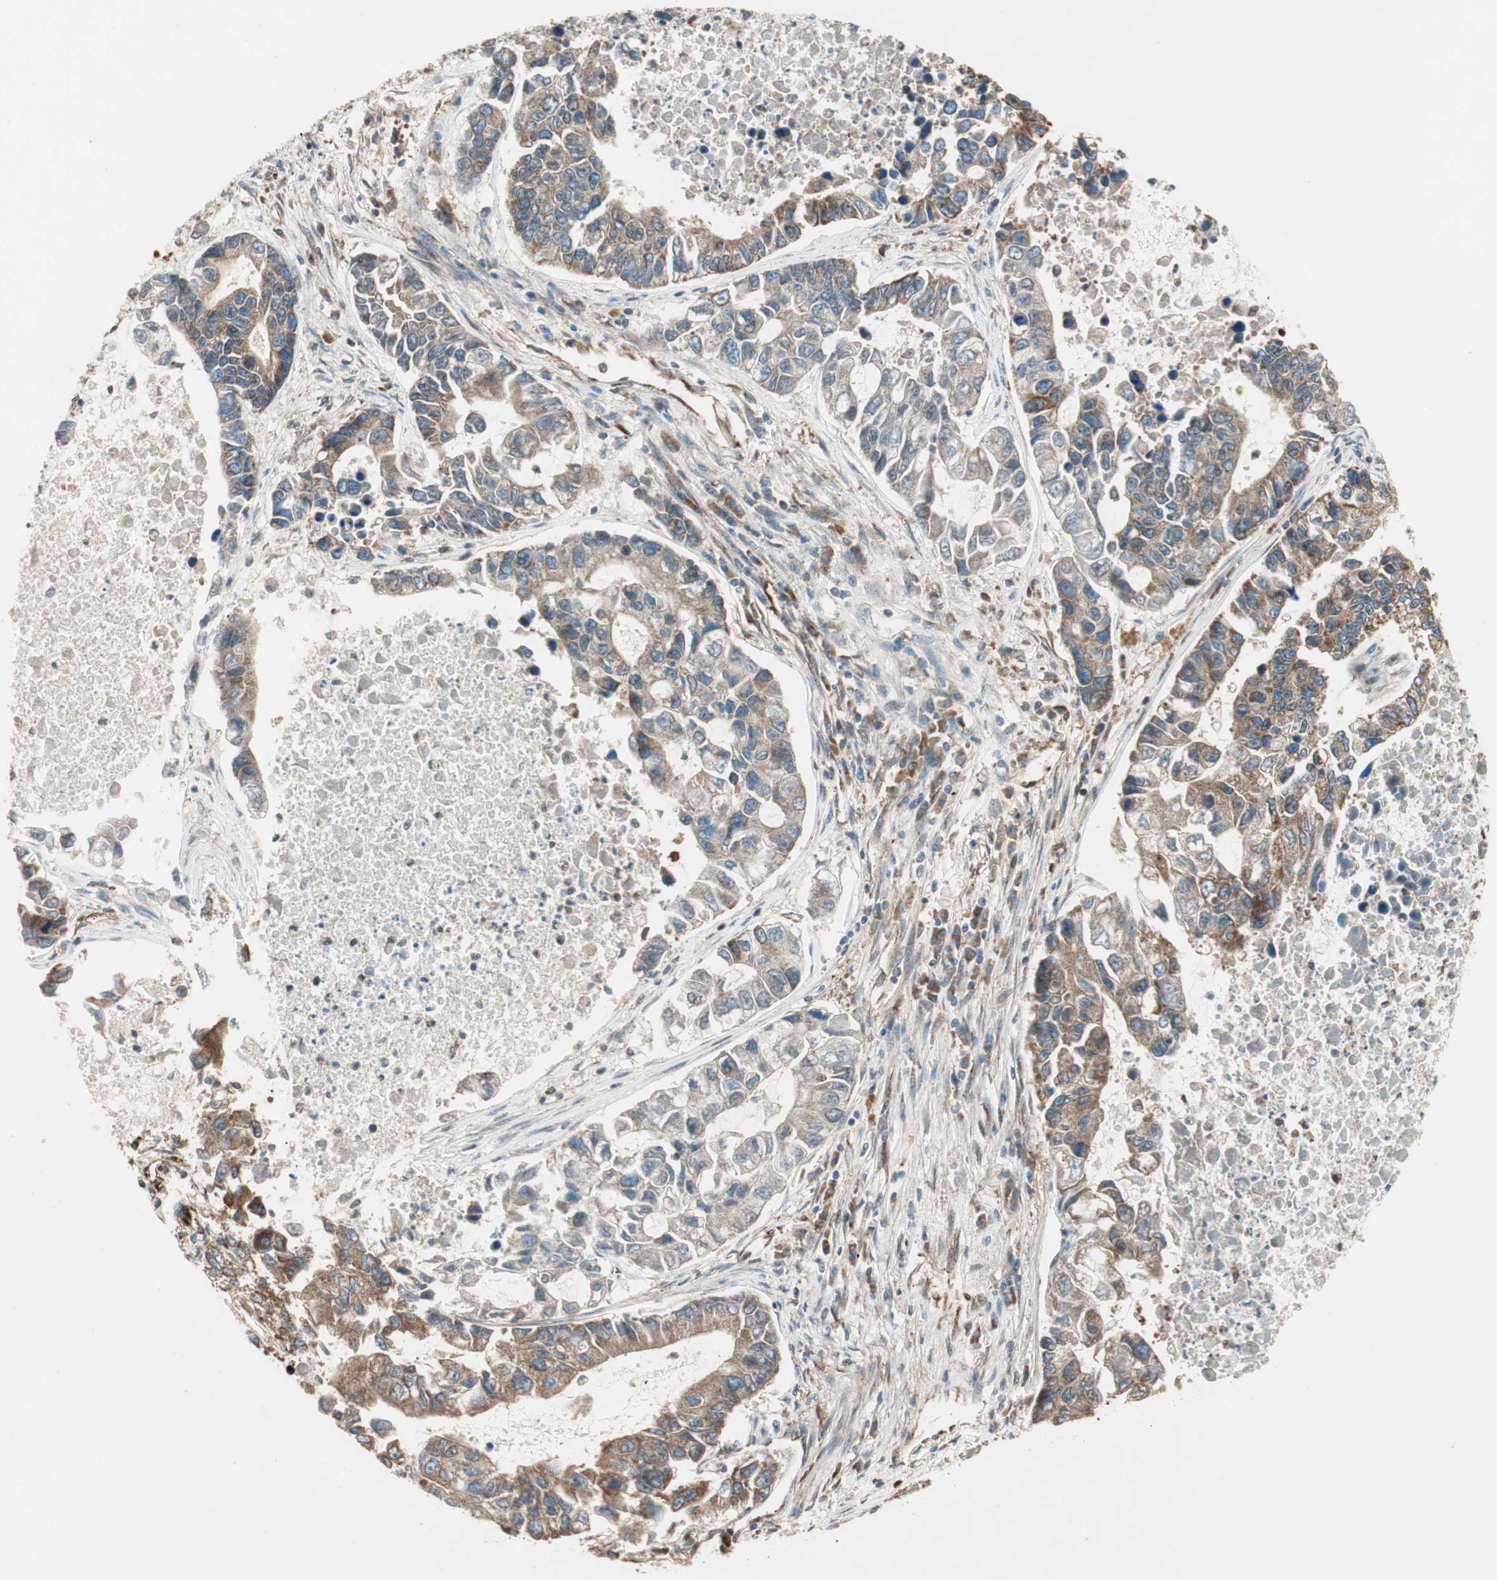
{"staining": {"intensity": "moderate", "quantity": ">75%", "location": "cytoplasmic/membranous"}, "tissue": "lung cancer", "cell_type": "Tumor cells", "image_type": "cancer", "snomed": [{"axis": "morphology", "description": "Adenocarcinoma, NOS"}, {"axis": "topography", "description": "Lung"}], "caption": "Protein analysis of lung cancer tissue demonstrates moderate cytoplasmic/membranous staining in about >75% of tumor cells.", "gene": "RAB5A", "patient": {"sex": "female", "age": 51}}